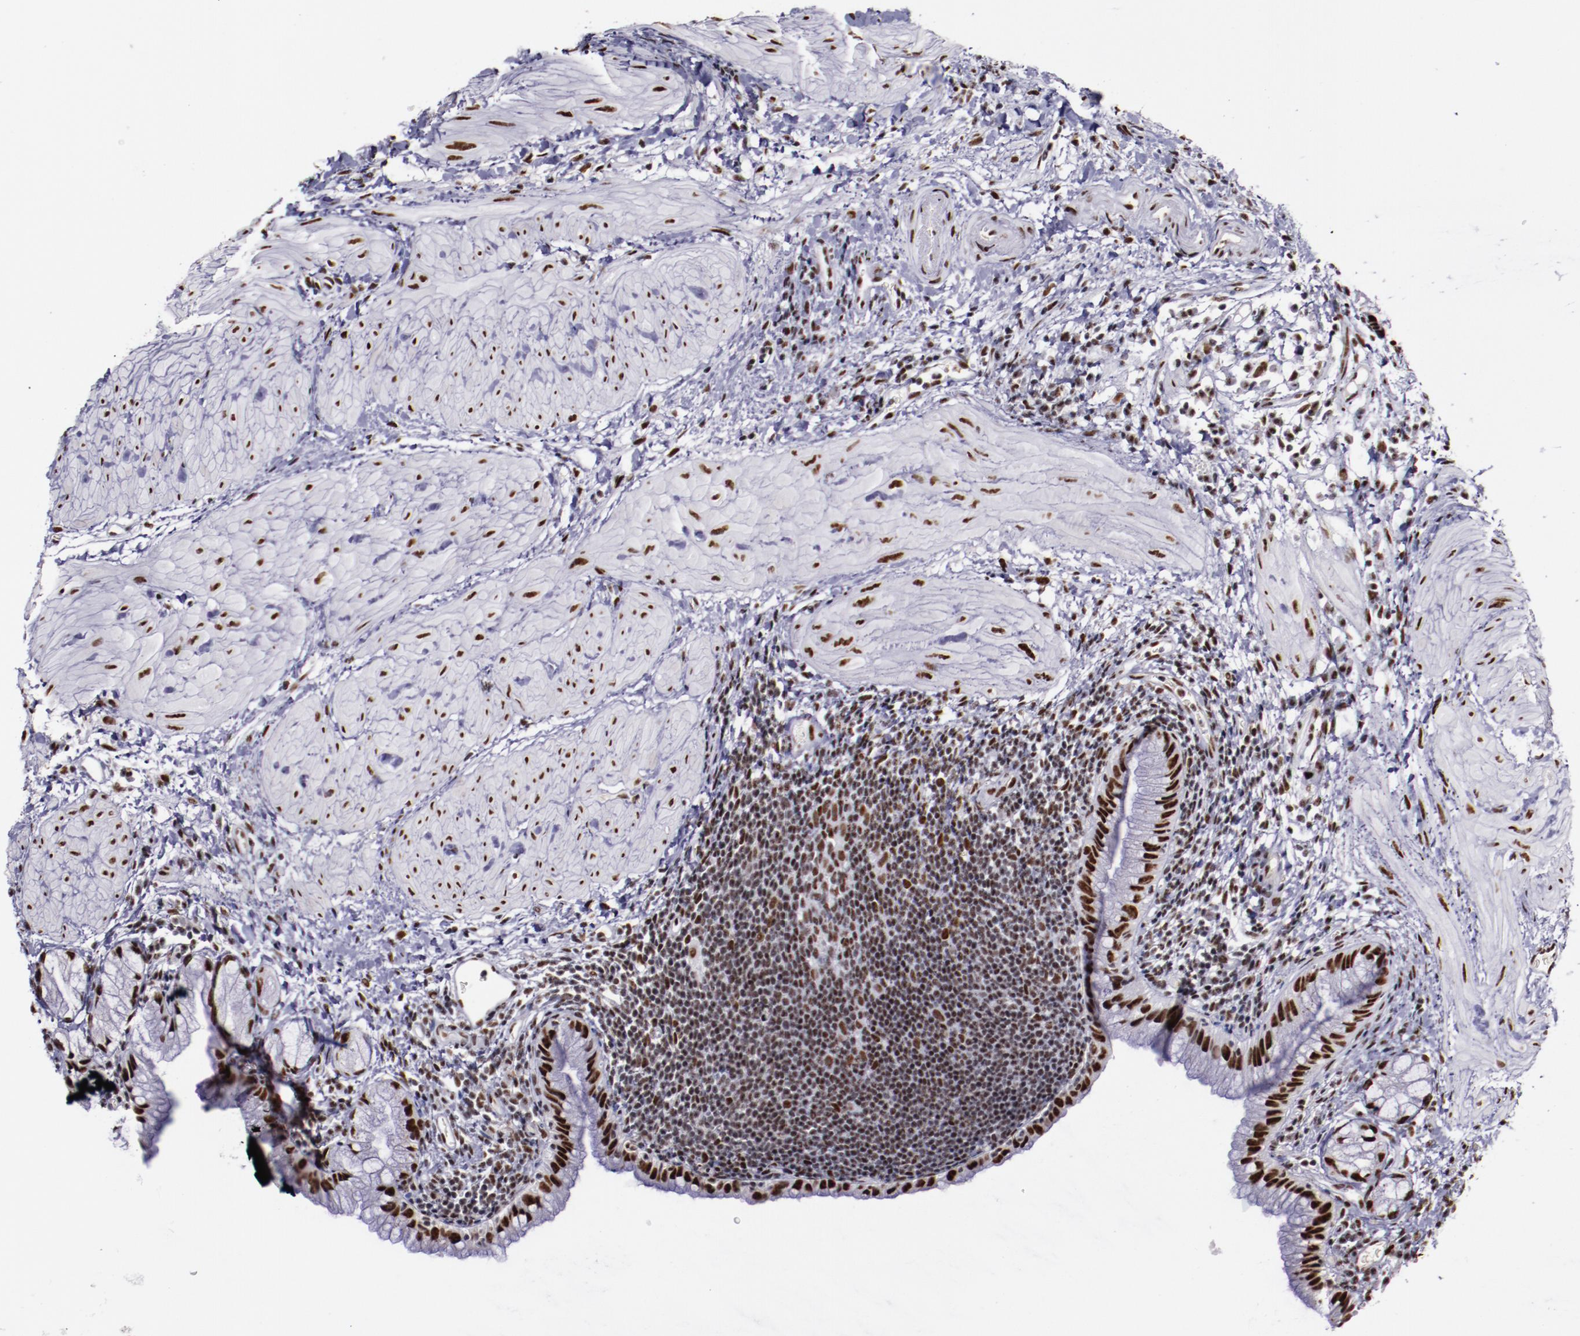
{"staining": {"intensity": "strong", "quantity": ">75%", "location": "nuclear"}, "tissue": "gallbladder", "cell_type": "Glandular cells", "image_type": "normal", "snomed": [{"axis": "morphology", "description": "Normal tissue, NOS"}, {"axis": "morphology", "description": "Inflammation, NOS"}, {"axis": "topography", "description": "Gallbladder"}], "caption": "Protein staining displays strong nuclear positivity in approximately >75% of glandular cells in benign gallbladder.", "gene": "PPP4R3A", "patient": {"sex": "male", "age": 66}}